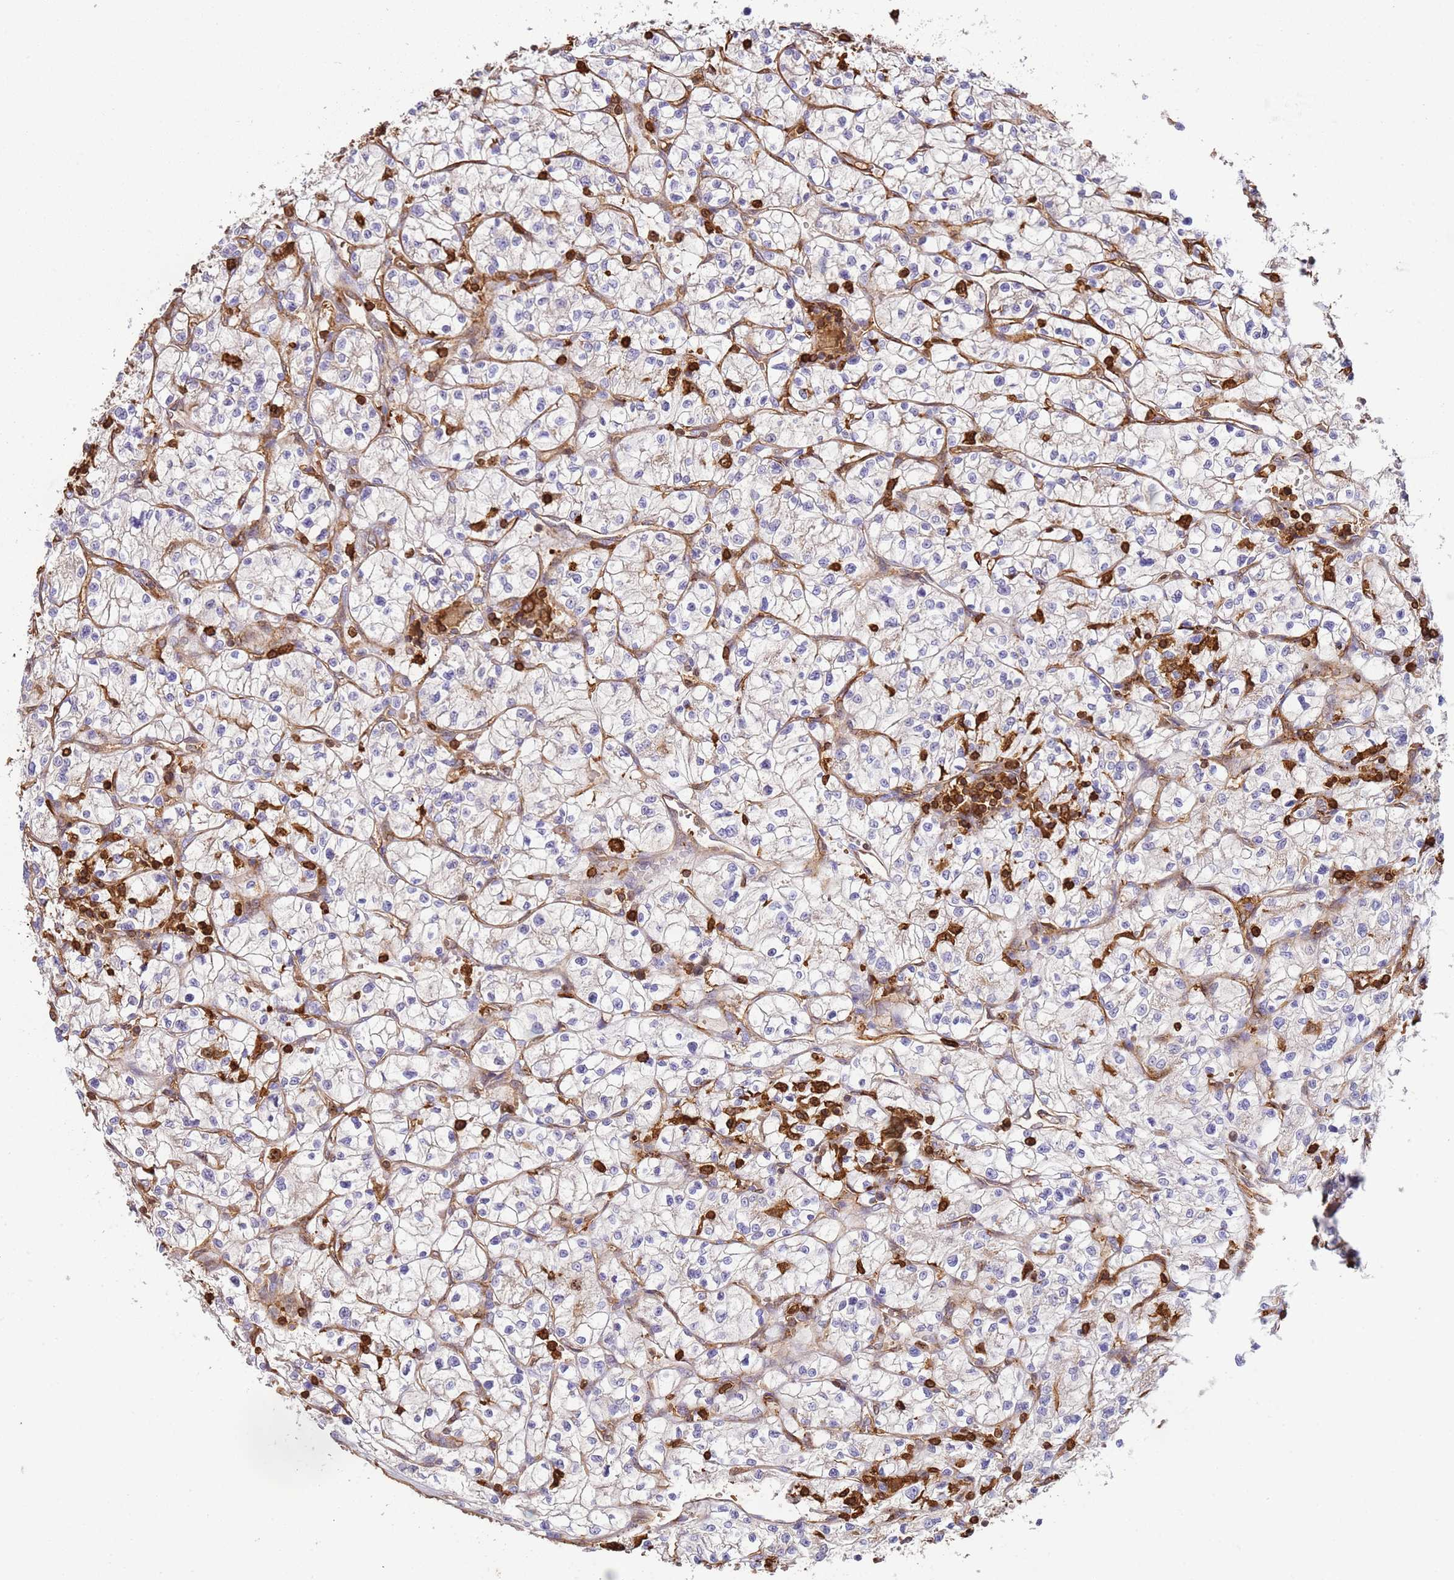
{"staining": {"intensity": "negative", "quantity": "none", "location": "none"}, "tissue": "renal cancer", "cell_type": "Tumor cells", "image_type": "cancer", "snomed": [{"axis": "morphology", "description": "Adenocarcinoma, NOS"}, {"axis": "topography", "description": "Kidney"}], "caption": "The IHC micrograph has no significant staining in tumor cells of renal cancer tissue.", "gene": "OR6P1", "patient": {"sex": "female", "age": 64}}